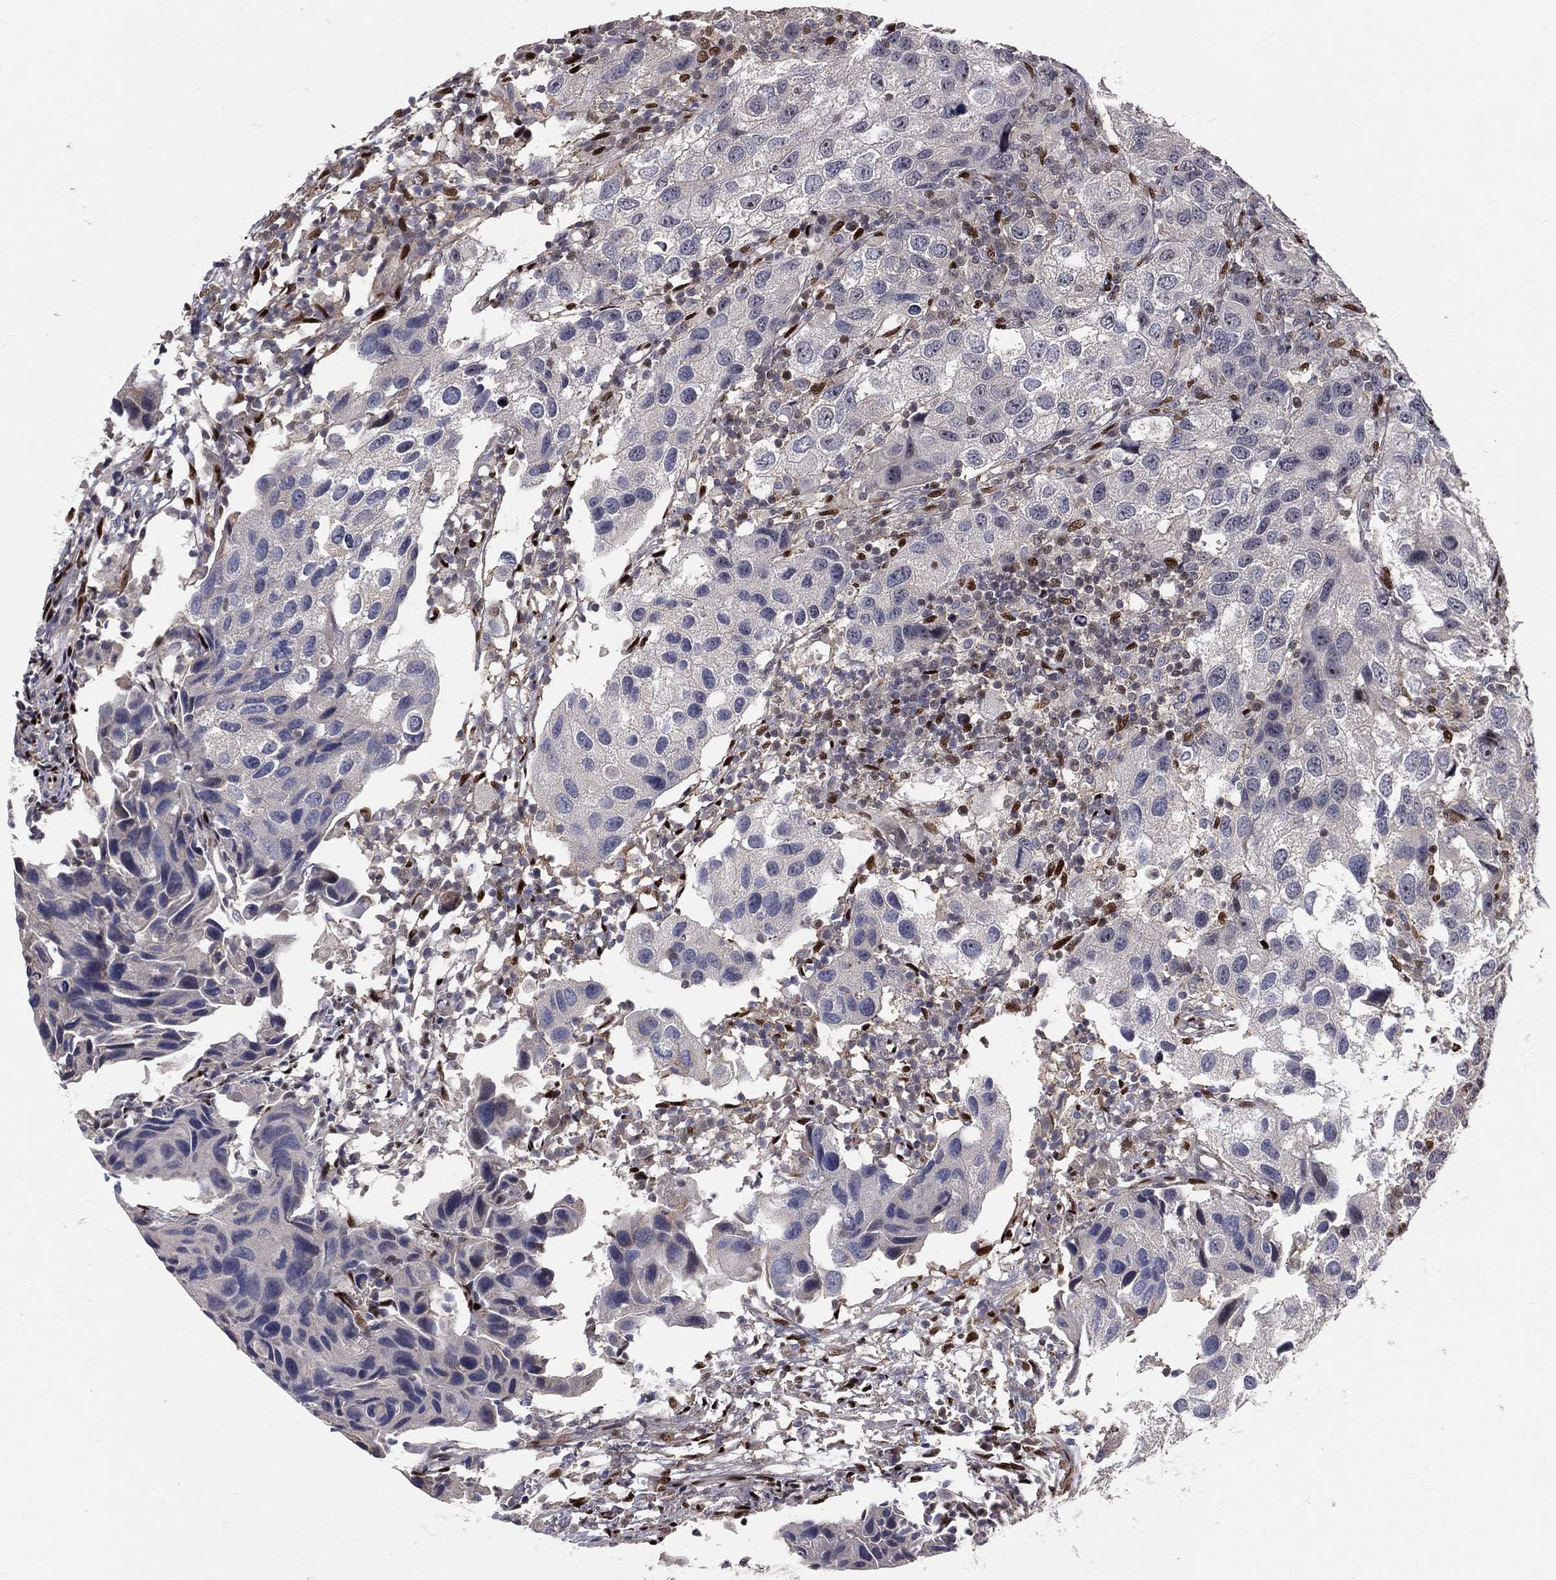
{"staining": {"intensity": "negative", "quantity": "none", "location": "none"}, "tissue": "urothelial cancer", "cell_type": "Tumor cells", "image_type": "cancer", "snomed": [{"axis": "morphology", "description": "Urothelial carcinoma, High grade"}, {"axis": "topography", "description": "Urinary bladder"}], "caption": "IHC of human urothelial carcinoma (high-grade) demonstrates no staining in tumor cells.", "gene": "ZEB1", "patient": {"sex": "male", "age": 79}}